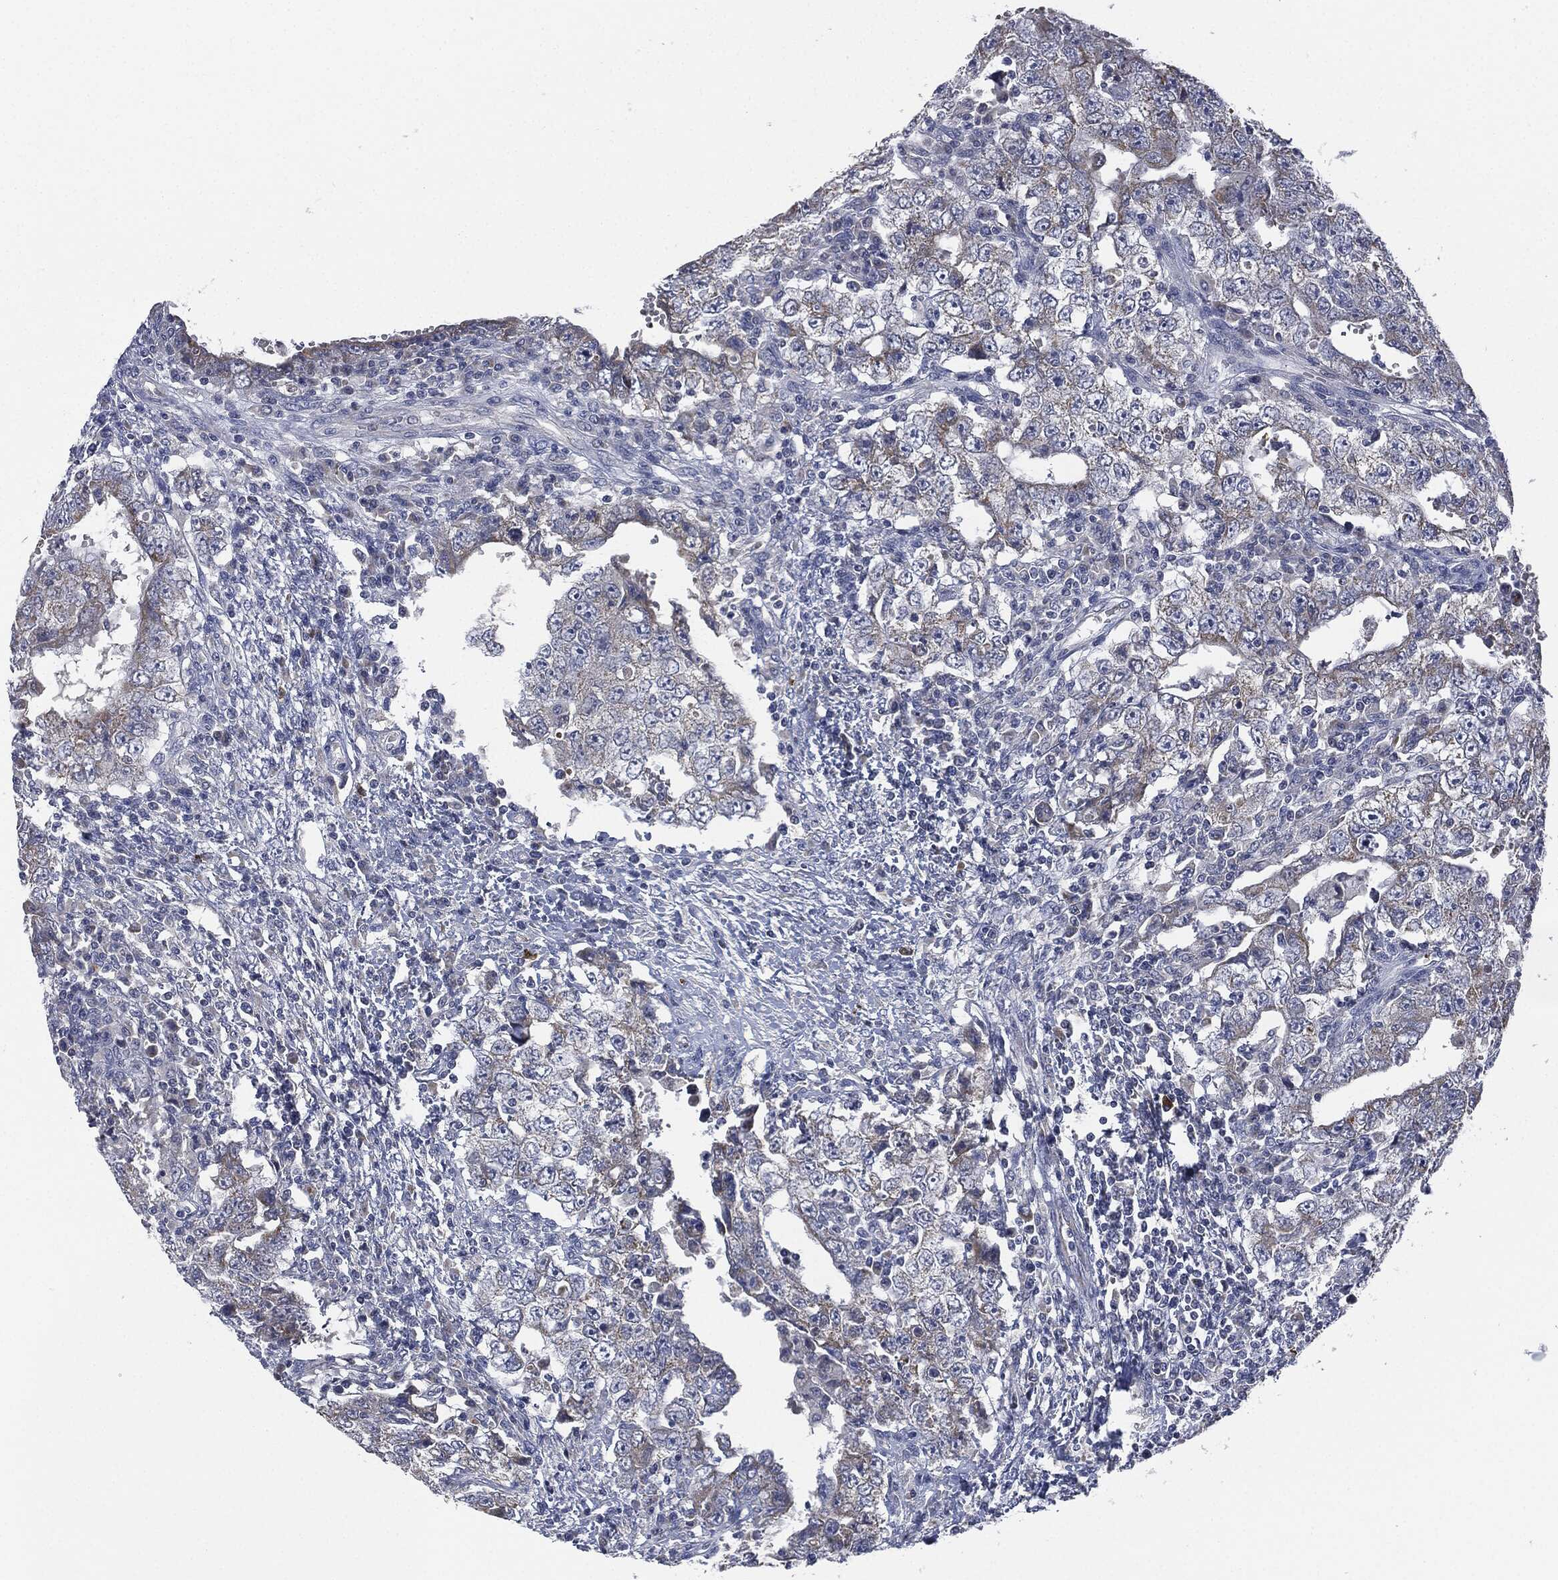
{"staining": {"intensity": "weak", "quantity": "<25%", "location": "cytoplasmic/membranous"}, "tissue": "testis cancer", "cell_type": "Tumor cells", "image_type": "cancer", "snomed": [{"axis": "morphology", "description": "Carcinoma, Embryonal, NOS"}, {"axis": "topography", "description": "Testis"}], "caption": "DAB (3,3'-diaminobenzidine) immunohistochemical staining of human embryonal carcinoma (testis) shows no significant positivity in tumor cells. The staining was performed using DAB (3,3'-diaminobenzidine) to visualize the protein expression in brown, while the nuclei were stained in blue with hematoxylin (Magnification: 20x).", "gene": "SIGLEC9", "patient": {"sex": "male", "age": 26}}